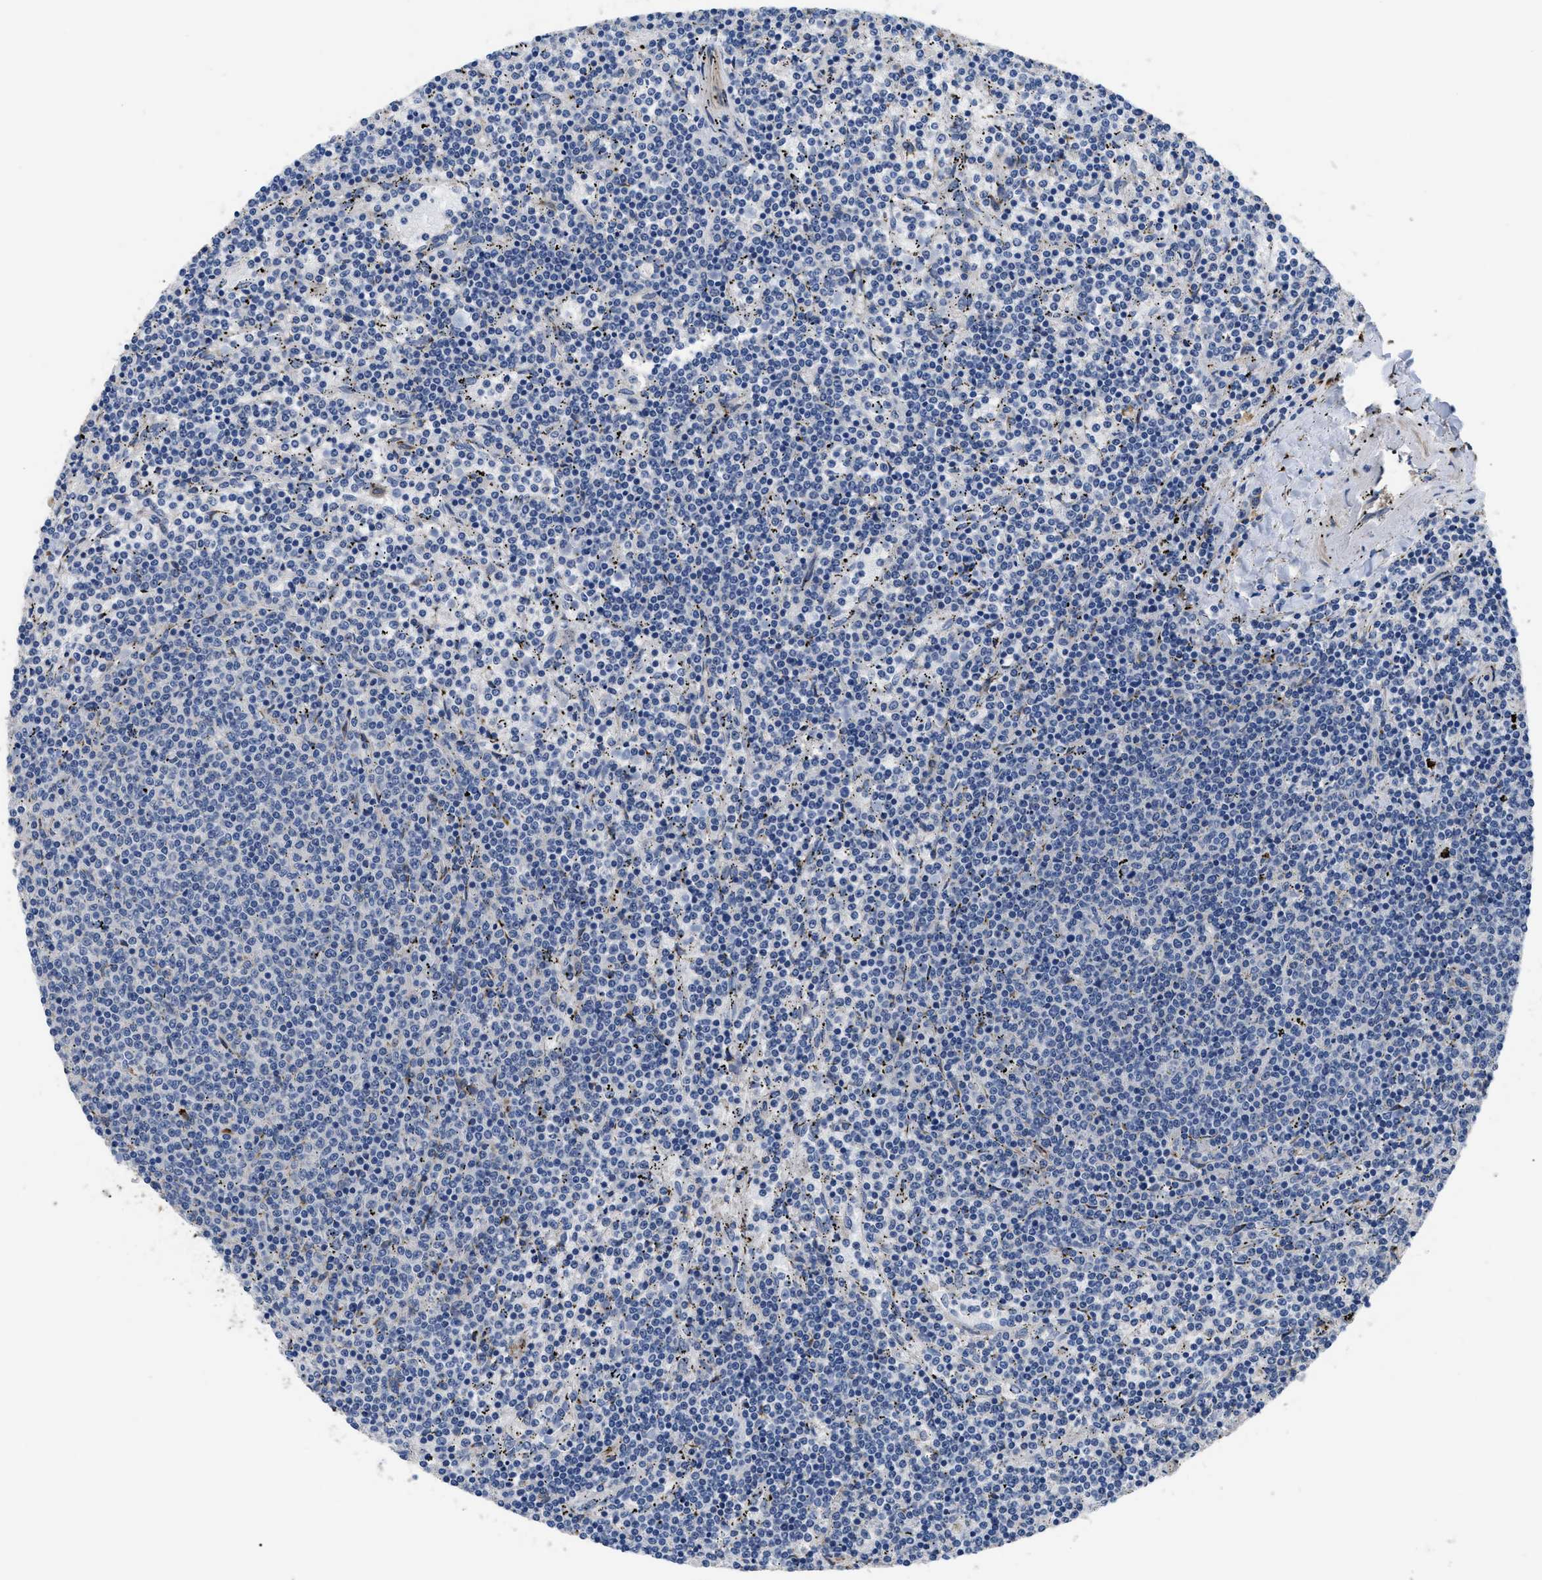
{"staining": {"intensity": "negative", "quantity": "none", "location": "none"}, "tissue": "lymphoma", "cell_type": "Tumor cells", "image_type": "cancer", "snomed": [{"axis": "morphology", "description": "Malignant lymphoma, non-Hodgkin's type, Low grade"}, {"axis": "topography", "description": "Spleen"}], "caption": "The IHC micrograph has no significant expression in tumor cells of malignant lymphoma, non-Hodgkin's type (low-grade) tissue.", "gene": "SQLE", "patient": {"sex": "female", "age": 50}}